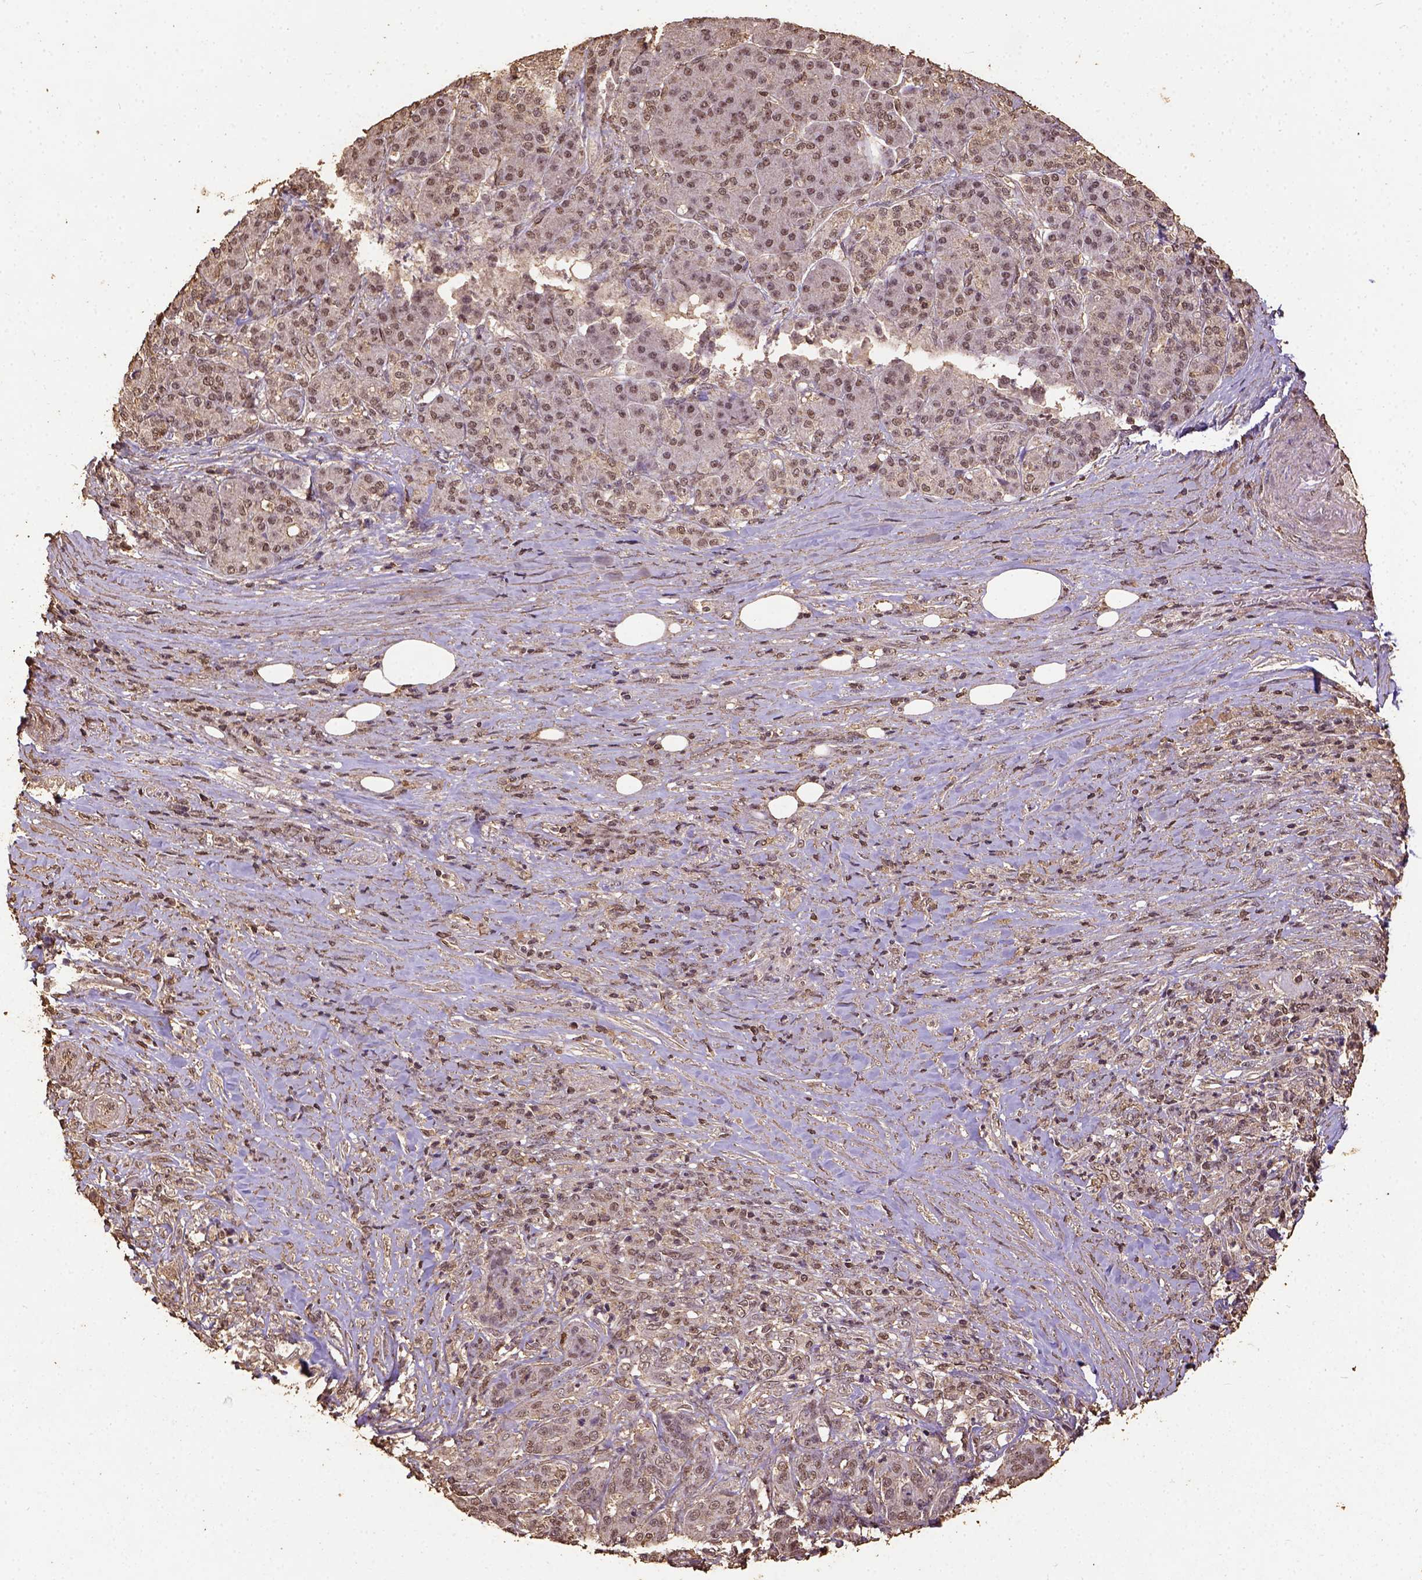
{"staining": {"intensity": "weak", "quantity": "<25%", "location": "nuclear"}, "tissue": "pancreatic cancer", "cell_type": "Tumor cells", "image_type": "cancer", "snomed": [{"axis": "morphology", "description": "Normal tissue, NOS"}, {"axis": "morphology", "description": "Inflammation, NOS"}, {"axis": "morphology", "description": "Adenocarcinoma, NOS"}, {"axis": "topography", "description": "Pancreas"}], "caption": "DAB immunohistochemical staining of human pancreatic cancer (adenocarcinoma) demonstrates no significant positivity in tumor cells. The staining is performed using DAB (3,3'-diaminobenzidine) brown chromogen with nuclei counter-stained in using hematoxylin.", "gene": "NACC1", "patient": {"sex": "male", "age": 57}}